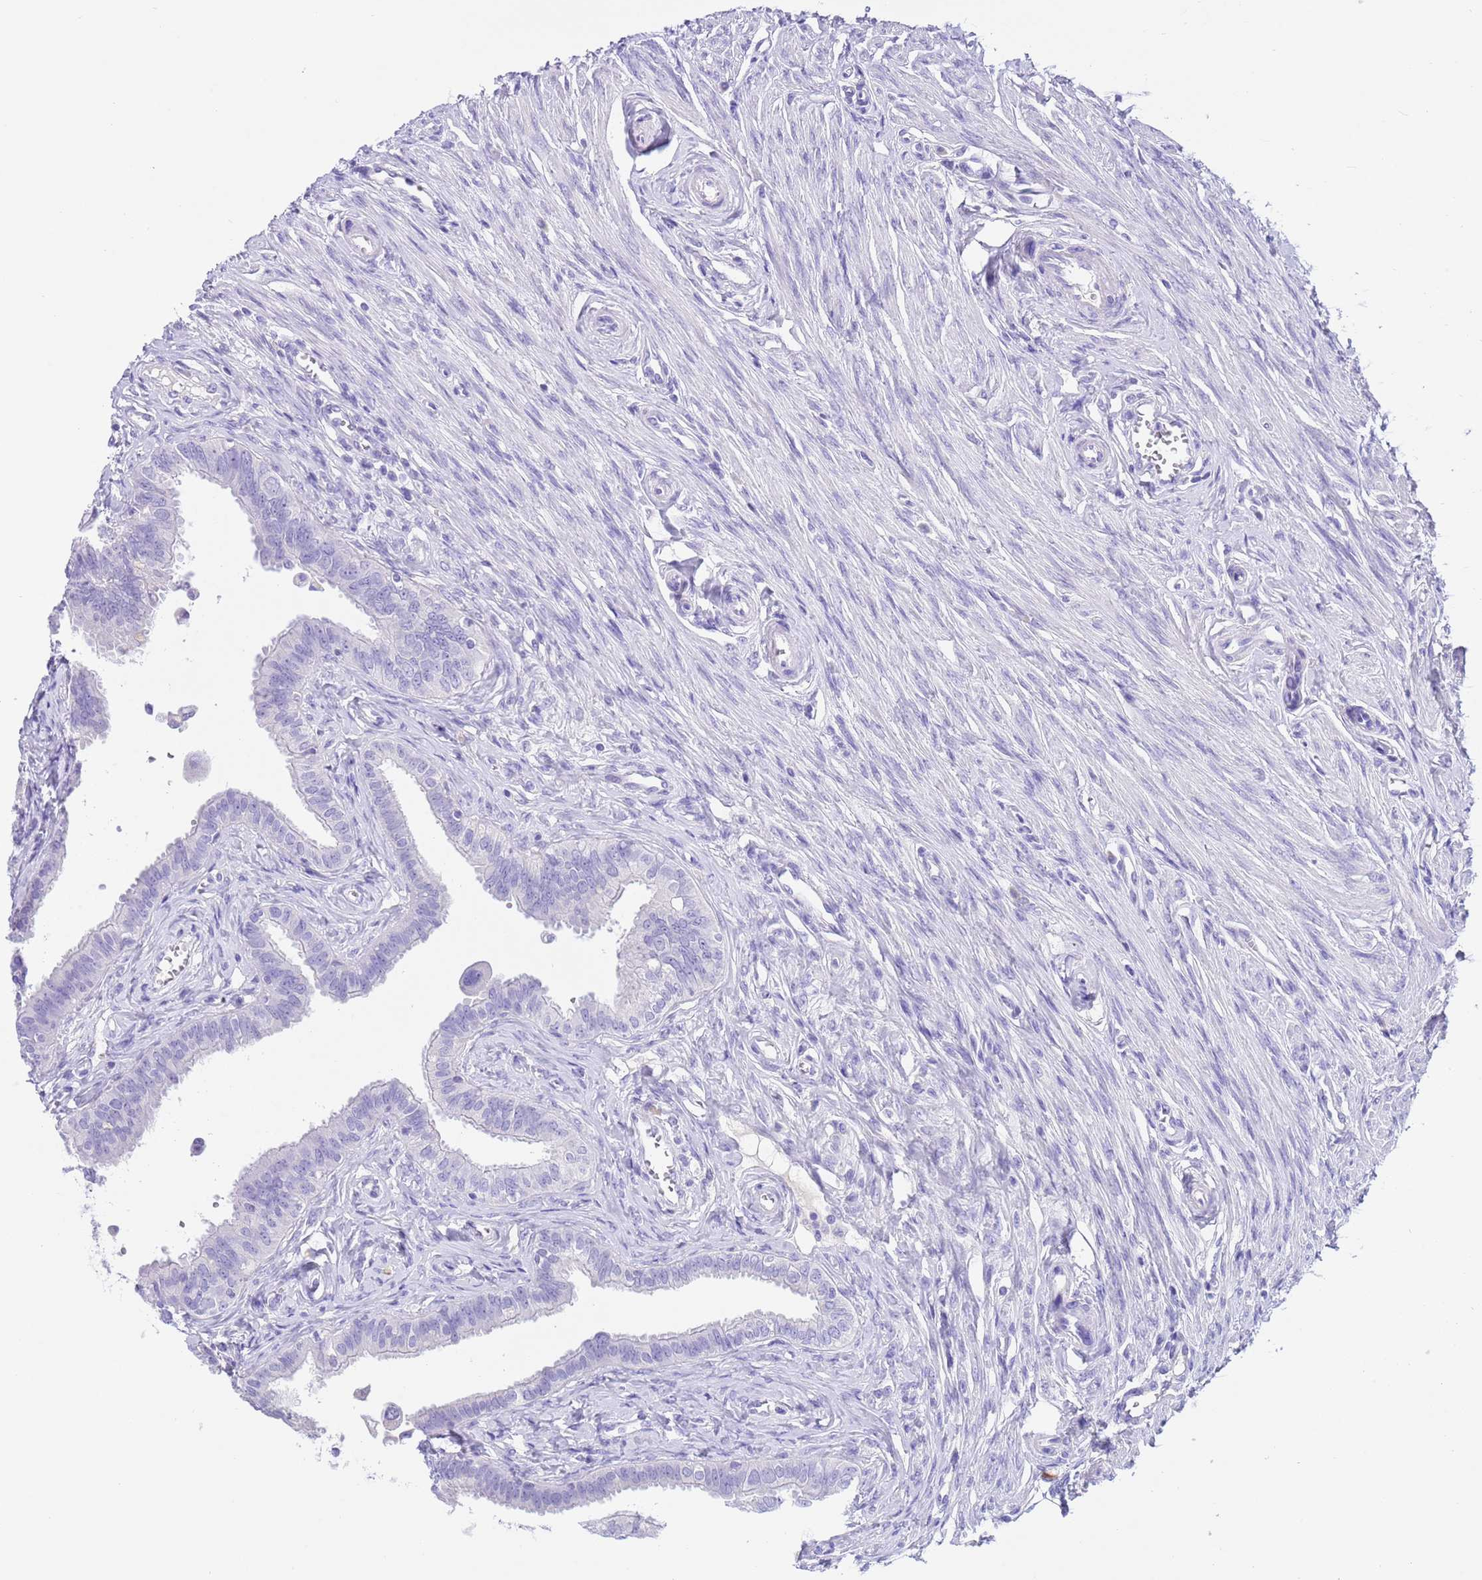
{"staining": {"intensity": "negative", "quantity": "none", "location": "none"}, "tissue": "fallopian tube", "cell_type": "Glandular cells", "image_type": "normal", "snomed": [{"axis": "morphology", "description": "Normal tissue, NOS"}, {"axis": "morphology", "description": "Carcinoma, NOS"}, {"axis": "topography", "description": "Fallopian tube"}, {"axis": "topography", "description": "Ovary"}], "caption": "The photomicrograph shows no staining of glandular cells in normal fallopian tube.", "gene": "CPB1", "patient": {"sex": "female", "age": 59}}